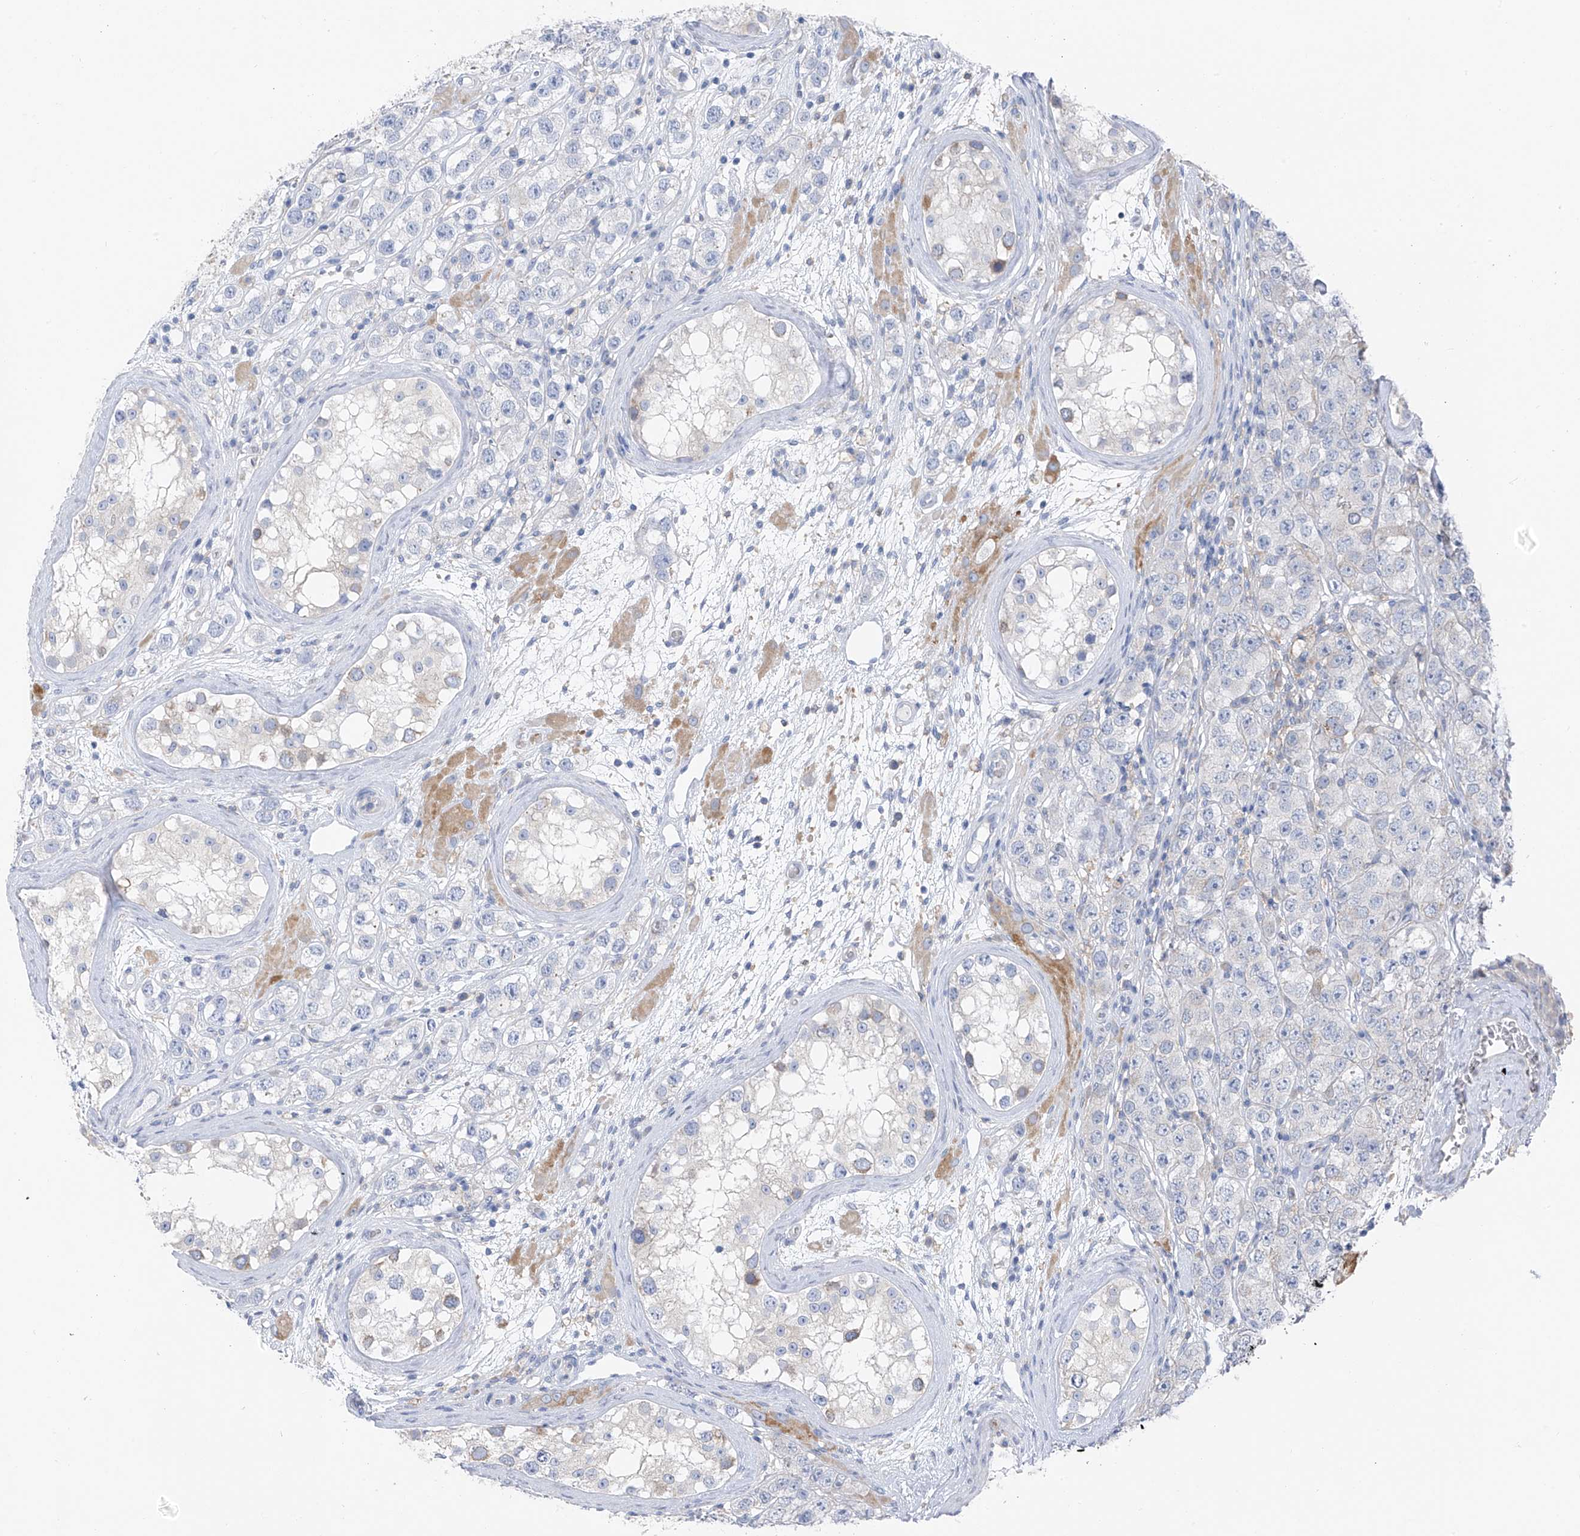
{"staining": {"intensity": "negative", "quantity": "none", "location": "none"}, "tissue": "testis cancer", "cell_type": "Tumor cells", "image_type": "cancer", "snomed": [{"axis": "morphology", "description": "Seminoma, NOS"}, {"axis": "topography", "description": "Testis"}], "caption": "Micrograph shows no protein positivity in tumor cells of testis cancer (seminoma) tissue.", "gene": "POMGNT2", "patient": {"sex": "male", "age": 28}}